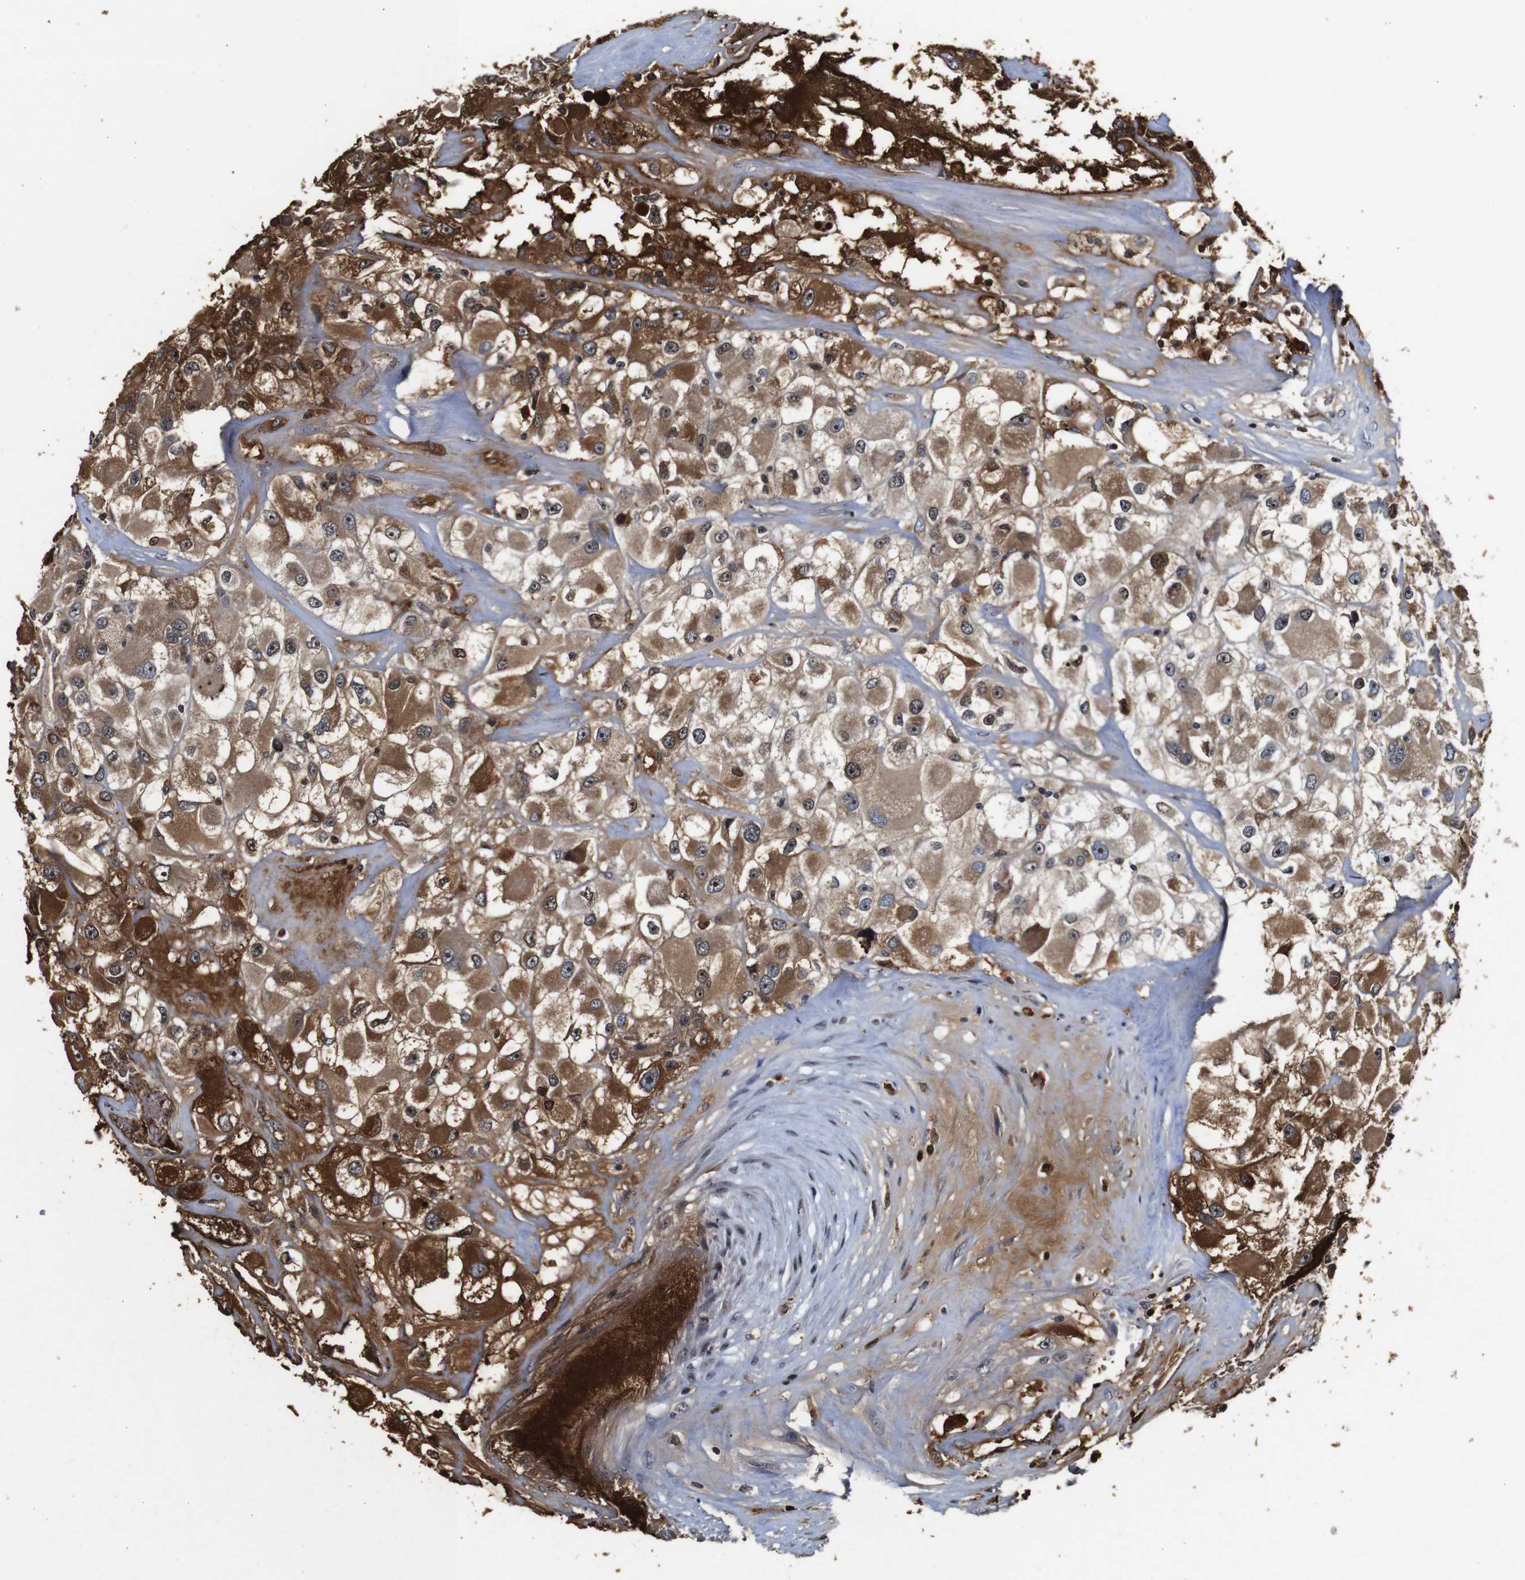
{"staining": {"intensity": "moderate", "quantity": "25%-75%", "location": "cytoplasmic/membranous,nuclear"}, "tissue": "renal cancer", "cell_type": "Tumor cells", "image_type": "cancer", "snomed": [{"axis": "morphology", "description": "Adenocarcinoma, NOS"}, {"axis": "topography", "description": "Kidney"}], "caption": "Immunohistochemical staining of renal cancer (adenocarcinoma) displays moderate cytoplasmic/membranous and nuclear protein expression in approximately 25%-75% of tumor cells.", "gene": "MYC", "patient": {"sex": "female", "age": 52}}